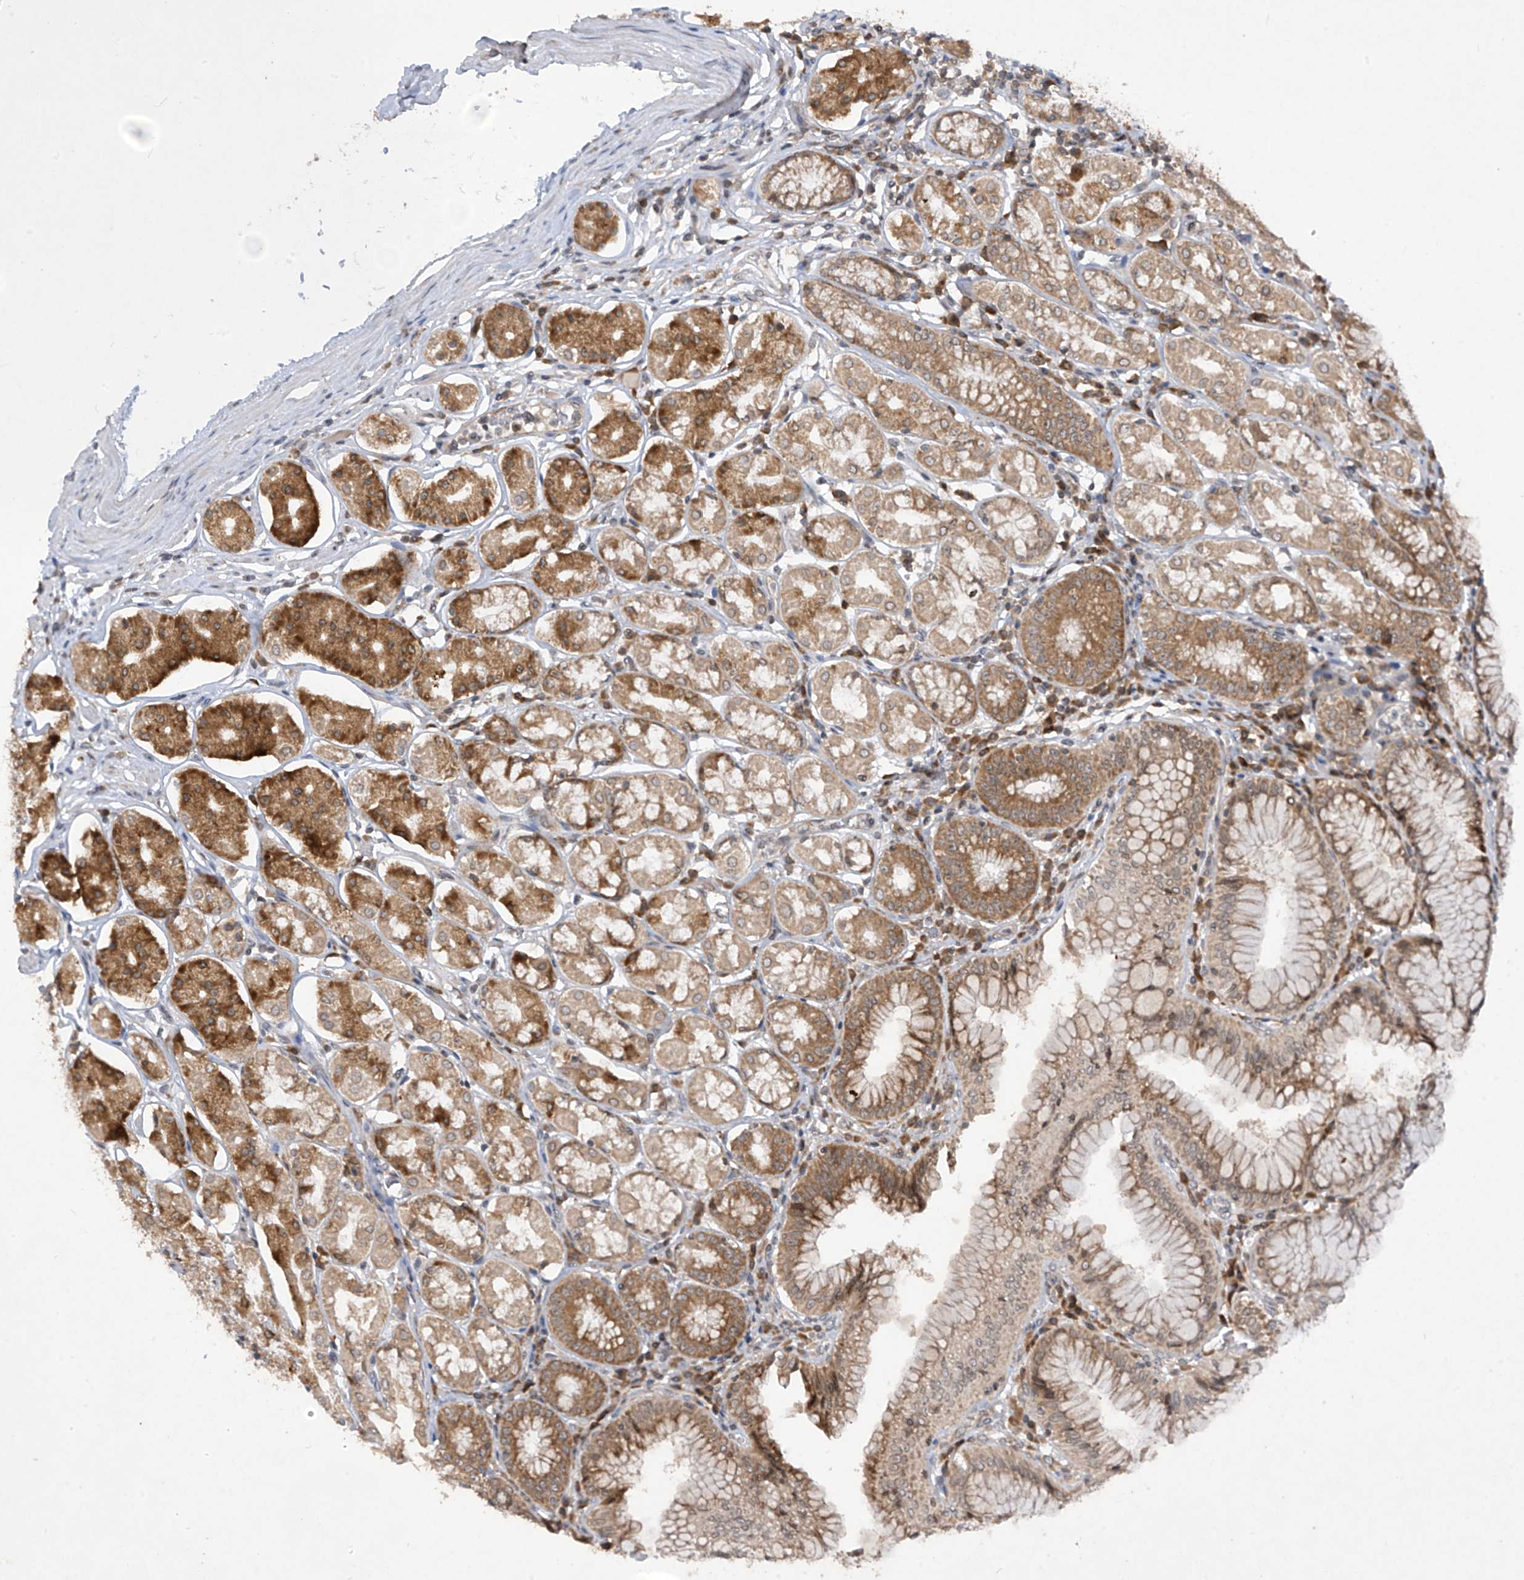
{"staining": {"intensity": "moderate", "quantity": ">75%", "location": "cytoplasmic/membranous"}, "tissue": "stomach", "cell_type": "Glandular cells", "image_type": "normal", "snomed": [{"axis": "morphology", "description": "Normal tissue, NOS"}, {"axis": "topography", "description": "Stomach, lower"}], "caption": "The image displays immunohistochemical staining of unremarkable stomach. There is moderate cytoplasmic/membranous positivity is present in approximately >75% of glandular cells. The protein of interest is shown in brown color, while the nuclei are stained blue.", "gene": "RPL34", "patient": {"sex": "female", "age": 56}}